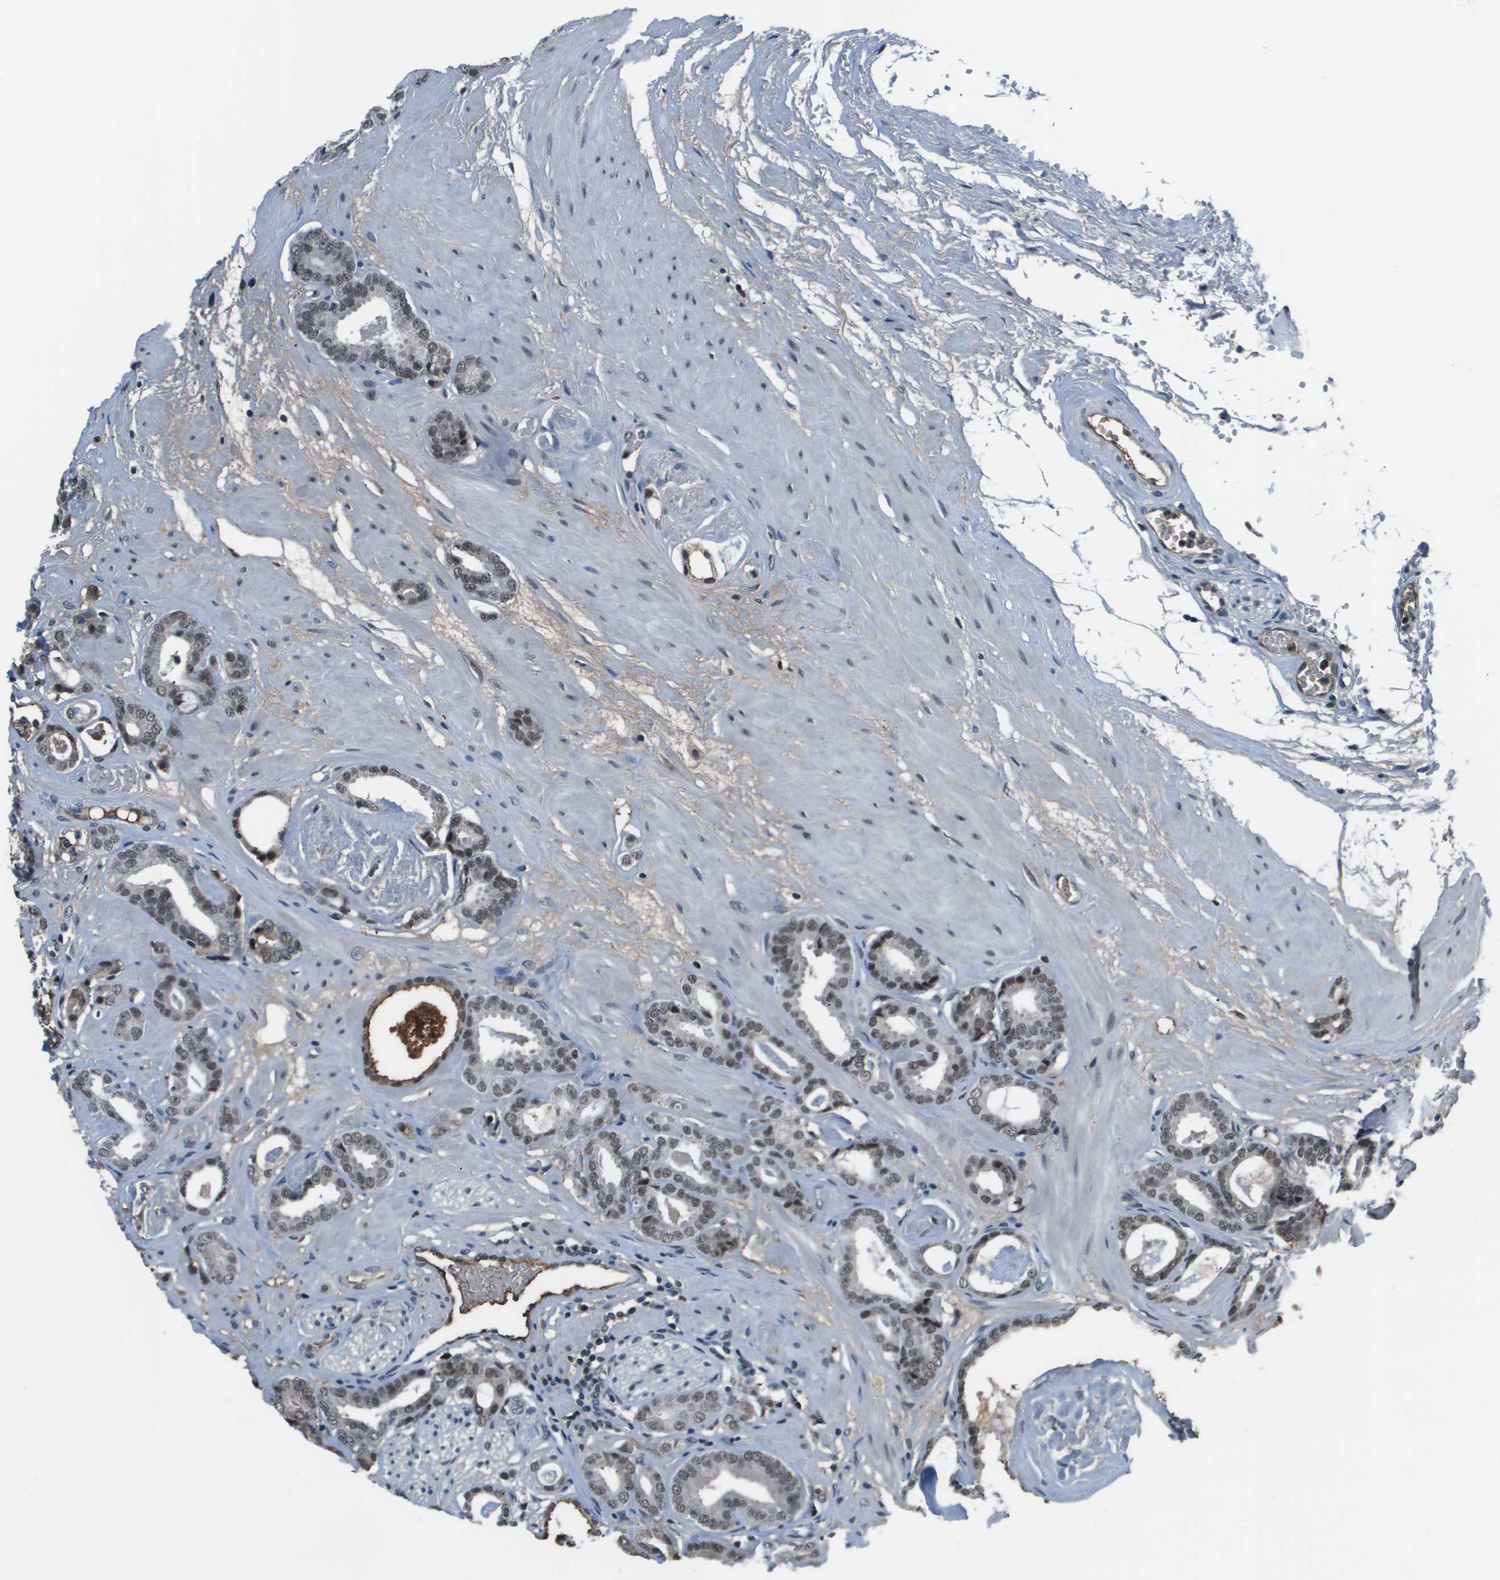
{"staining": {"intensity": "moderate", "quantity": "25%-75%", "location": "nuclear"}, "tissue": "prostate cancer", "cell_type": "Tumor cells", "image_type": "cancer", "snomed": [{"axis": "morphology", "description": "Adenocarcinoma, Low grade"}, {"axis": "topography", "description": "Prostate"}], "caption": "This image reveals immunohistochemistry (IHC) staining of prostate adenocarcinoma (low-grade), with medium moderate nuclear staining in approximately 25%-75% of tumor cells.", "gene": "THRAP3", "patient": {"sex": "male", "age": 53}}